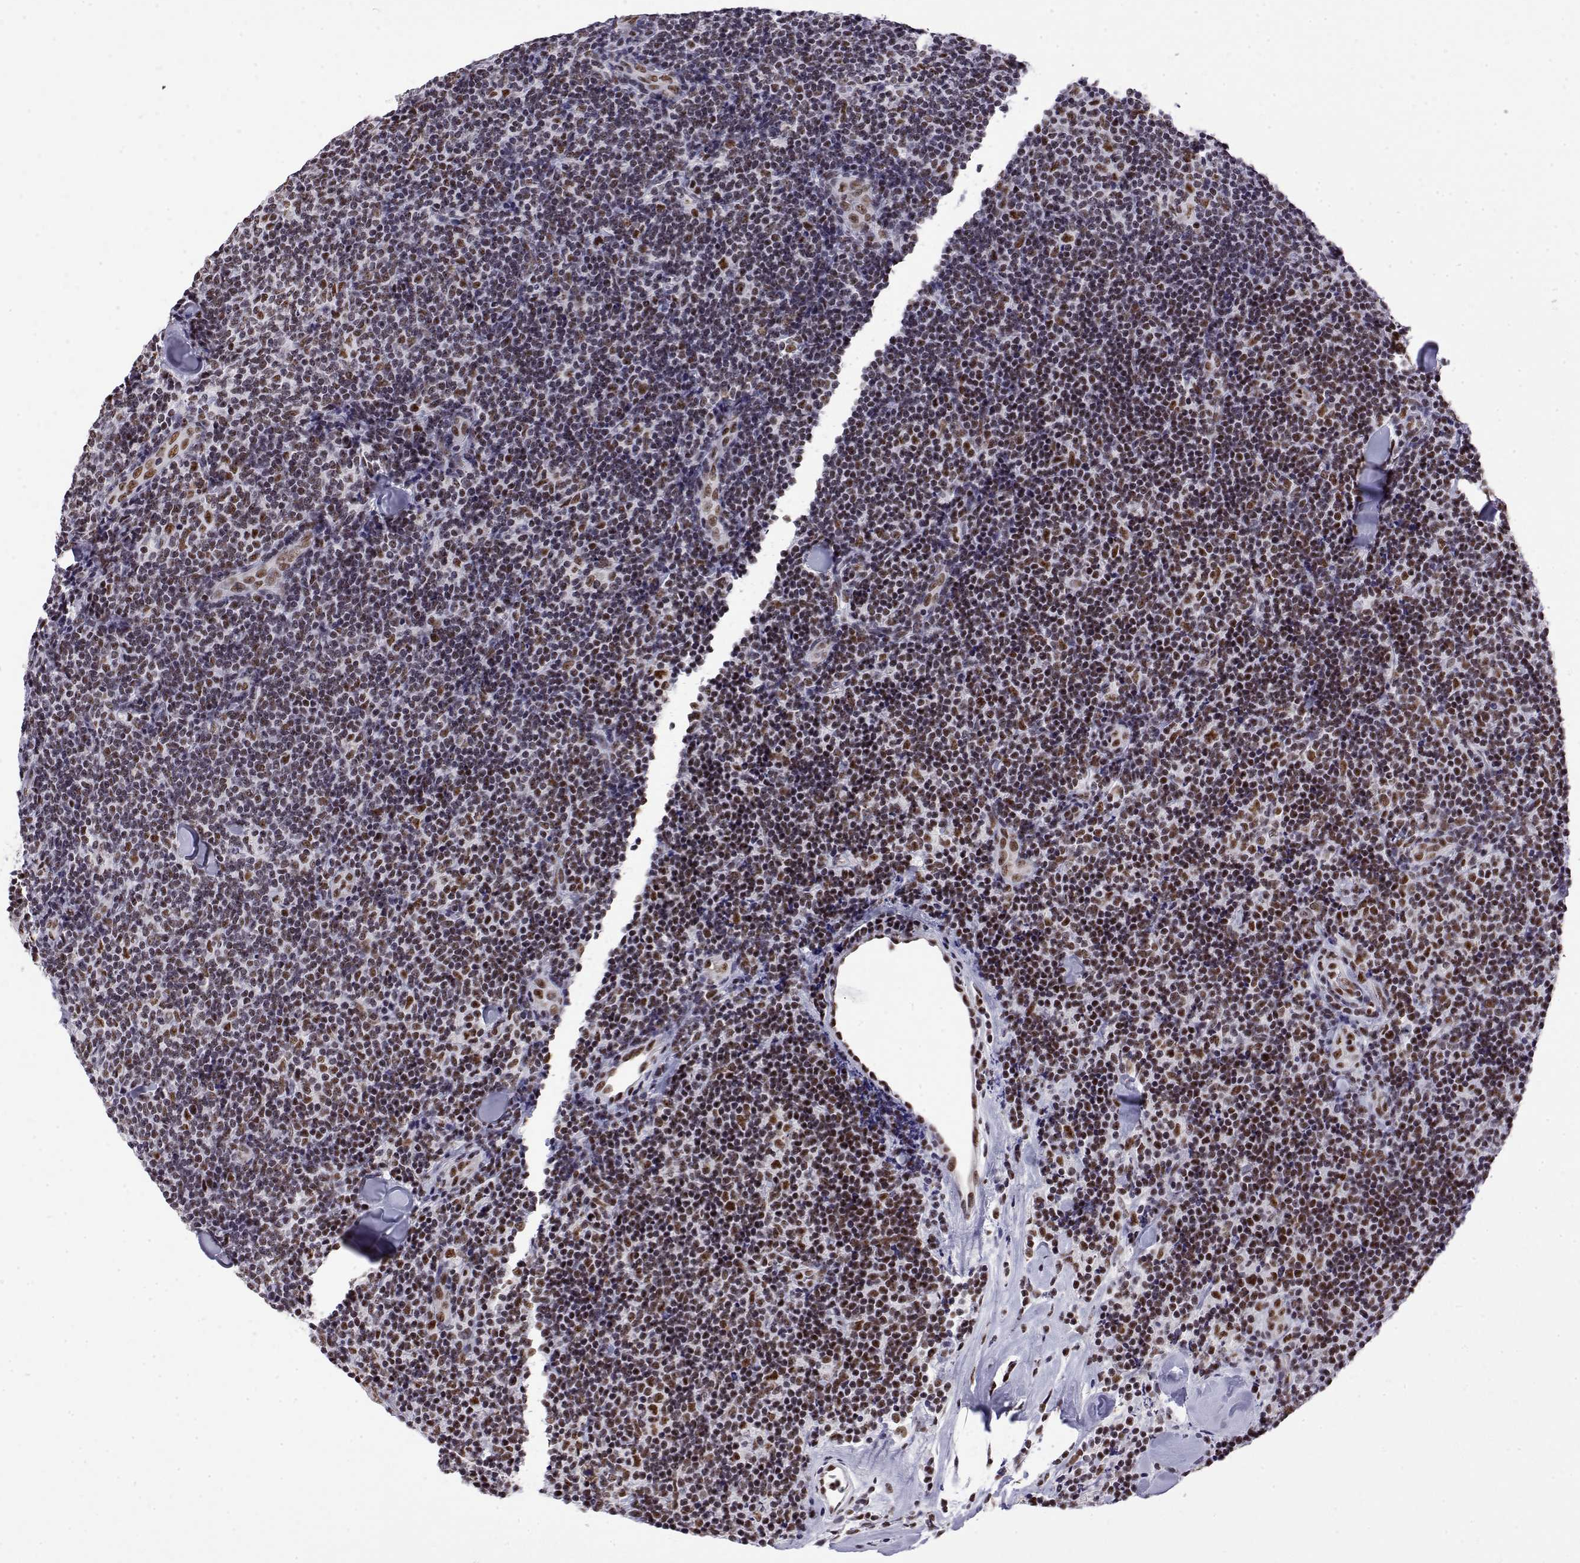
{"staining": {"intensity": "moderate", "quantity": ">75%", "location": "cytoplasmic/membranous"}, "tissue": "lymphoma", "cell_type": "Tumor cells", "image_type": "cancer", "snomed": [{"axis": "morphology", "description": "Malignant lymphoma, non-Hodgkin's type, Low grade"}, {"axis": "topography", "description": "Lymph node"}], "caption": "Protein staining displays moderate cytoplasmic/membranous expression in approximately >75% of tumor cells in low-grade malignant lymphoma, non-Hodgkin's type.", "gene": "POLDIP3", "patient": {"sex": "female", "age": 56}}